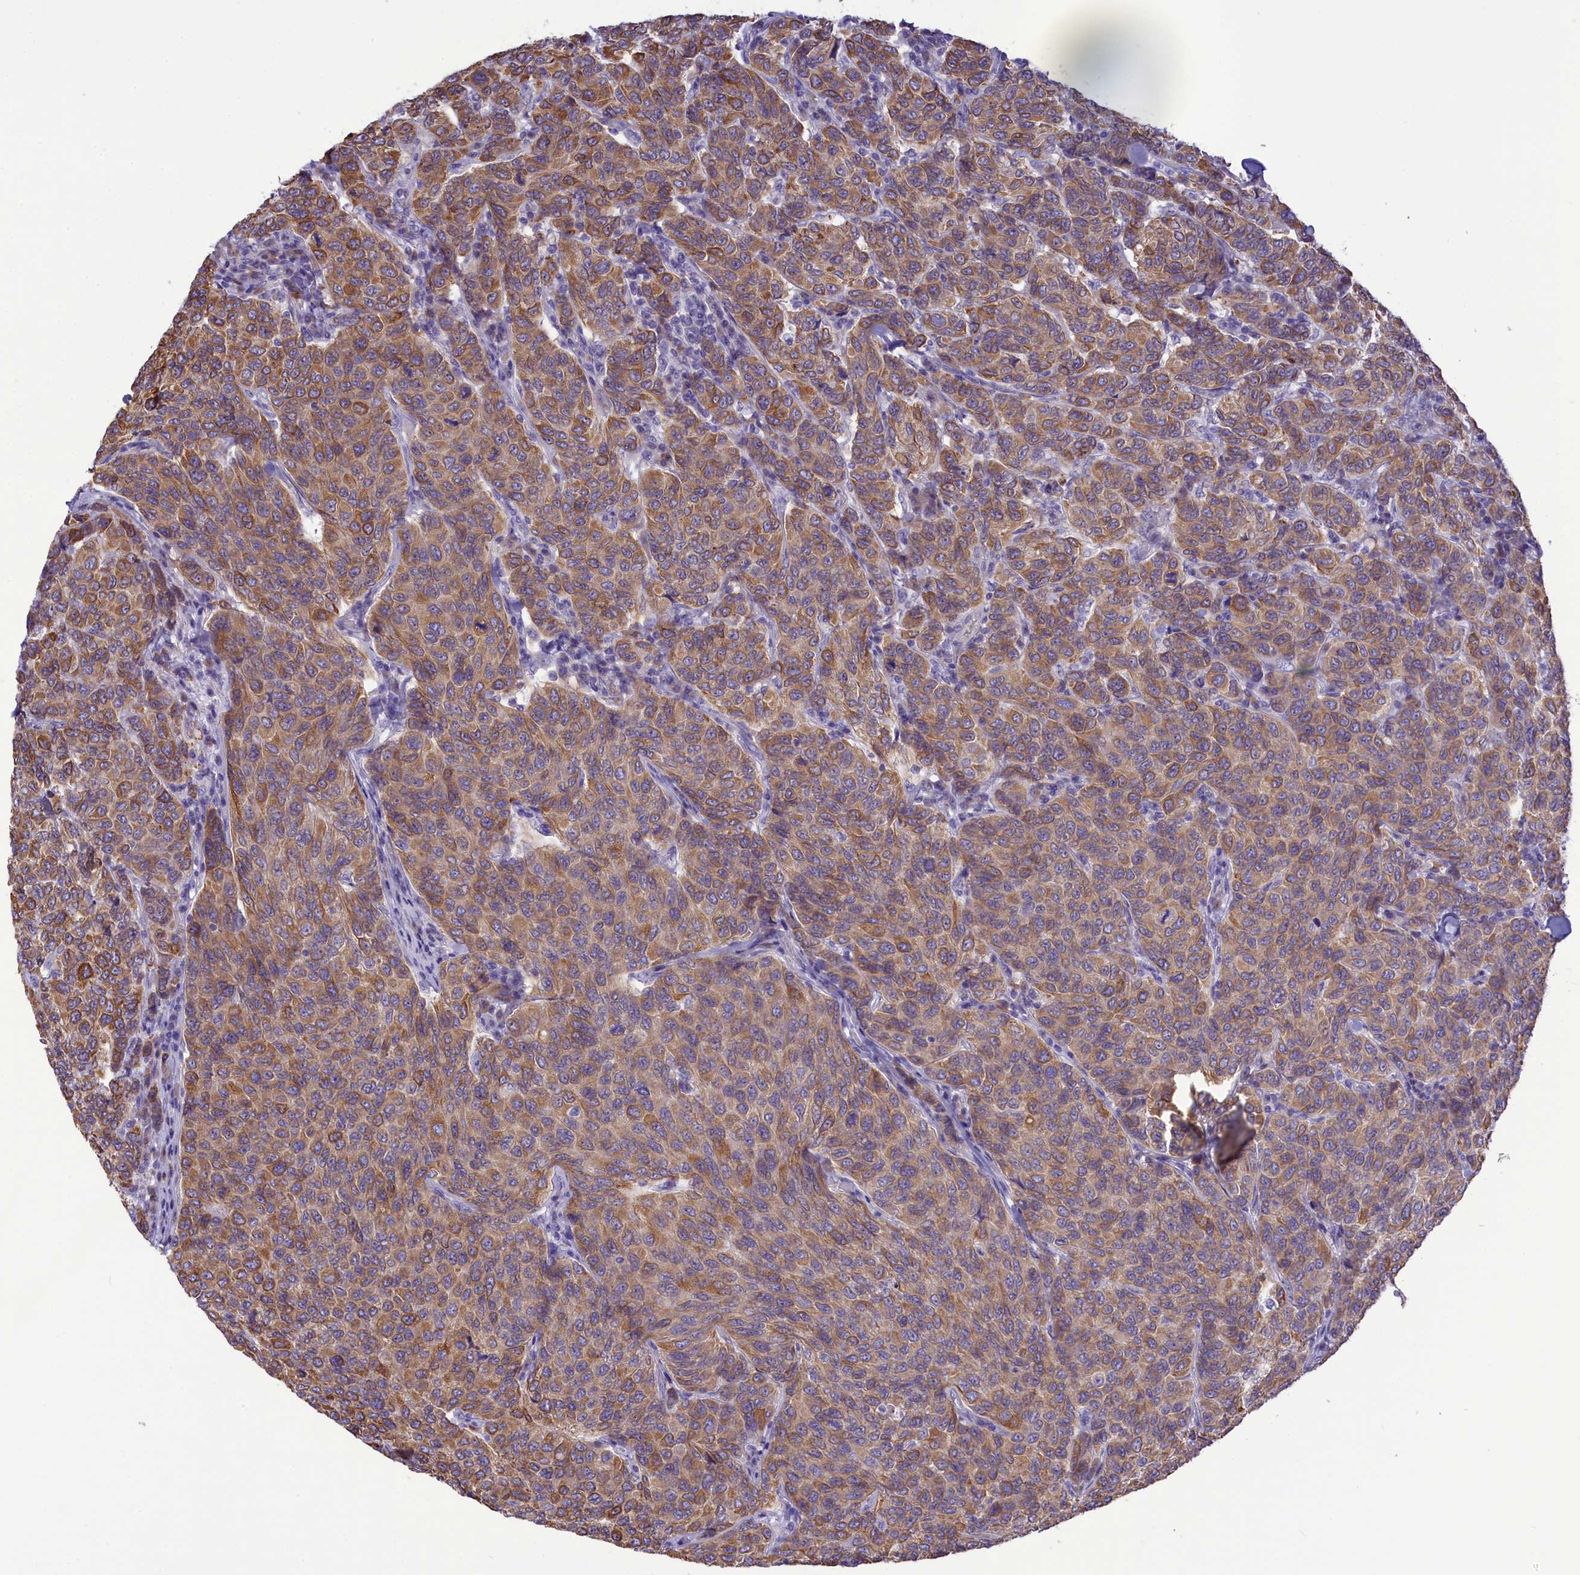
{"staining": {"intensity": "moderate", "quantity": ">75%", "location": "cytoplasmic/membranous"}, "tissue": "breast cancer", "cell_type": "Tumor cells", "image_type": "cancer", "snomed": [{"axis": "morphology", "description": "Duct carcinoma"}, {"axis": "topography", "description": "Breast"}], "caption": "Immunohistochemical staining of human breast intraductal carcinoma displays moderate cytoplasmic/membranous protein positivity in about >75% of tumor cells. The protein of interest is stained brown, and the nuclei are stained in blue (DAB (3,3'-diaminobenzidine) IHC with brightfield microscopy, high magnification).", "gene": "DCAF16", "patient": {"sex": "female", "age": 55}}